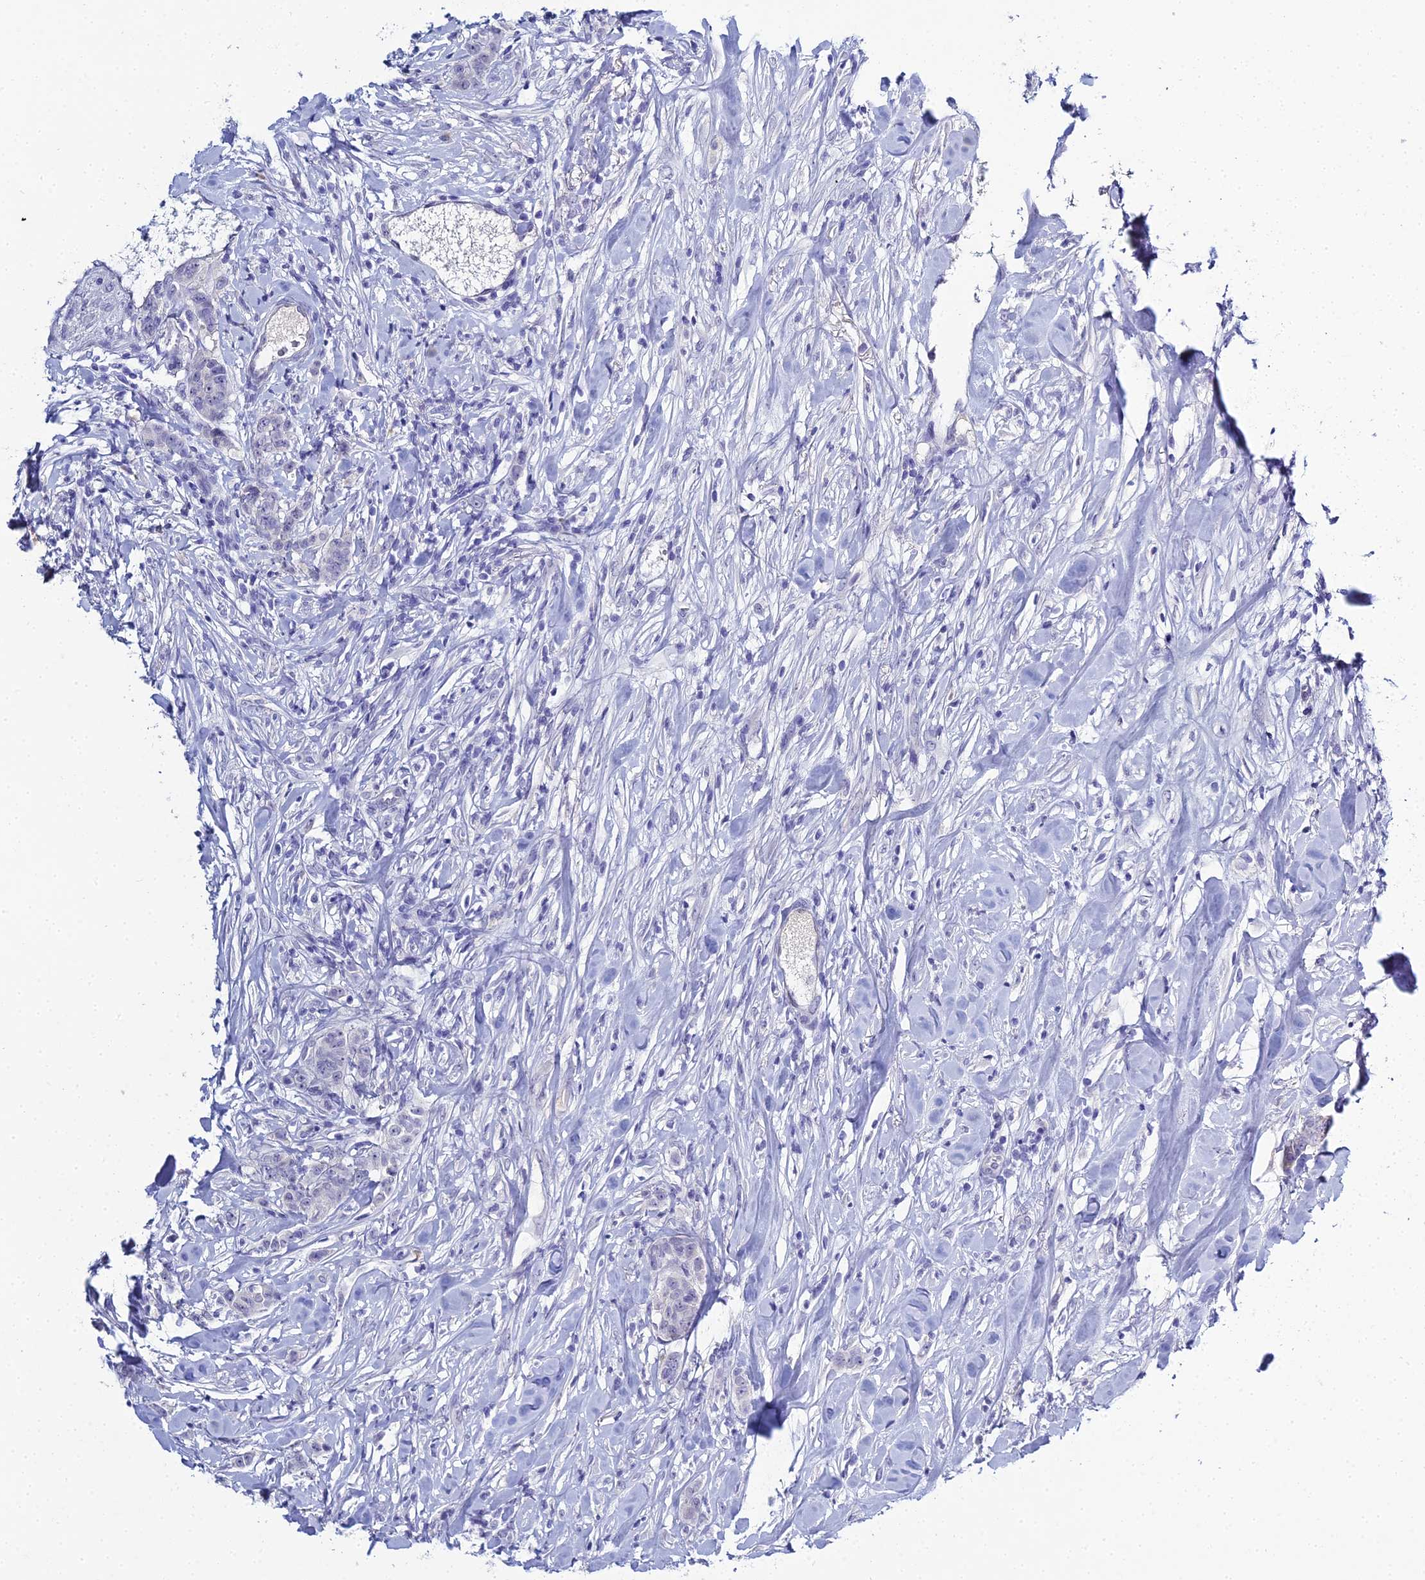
{"staining": {"intensity": "negative", "quantity": "none", "location": "none"}, "tissue": "breast cancer", "cell_type": "Tumor cells", "image_type": "cancer", "snomed": [{"axis": "morphology", "description": "Duct carcinoma"}, {"axis": "topography", "description": "Breast"}], "caption": "Human breast cancer (intraductal carcinoma) stained for a protein using immunohistochemistry (IHC) shows no expression in tumor cells.", "gene": "MUC13", "patient": {"sex": "female", "age": 40}}